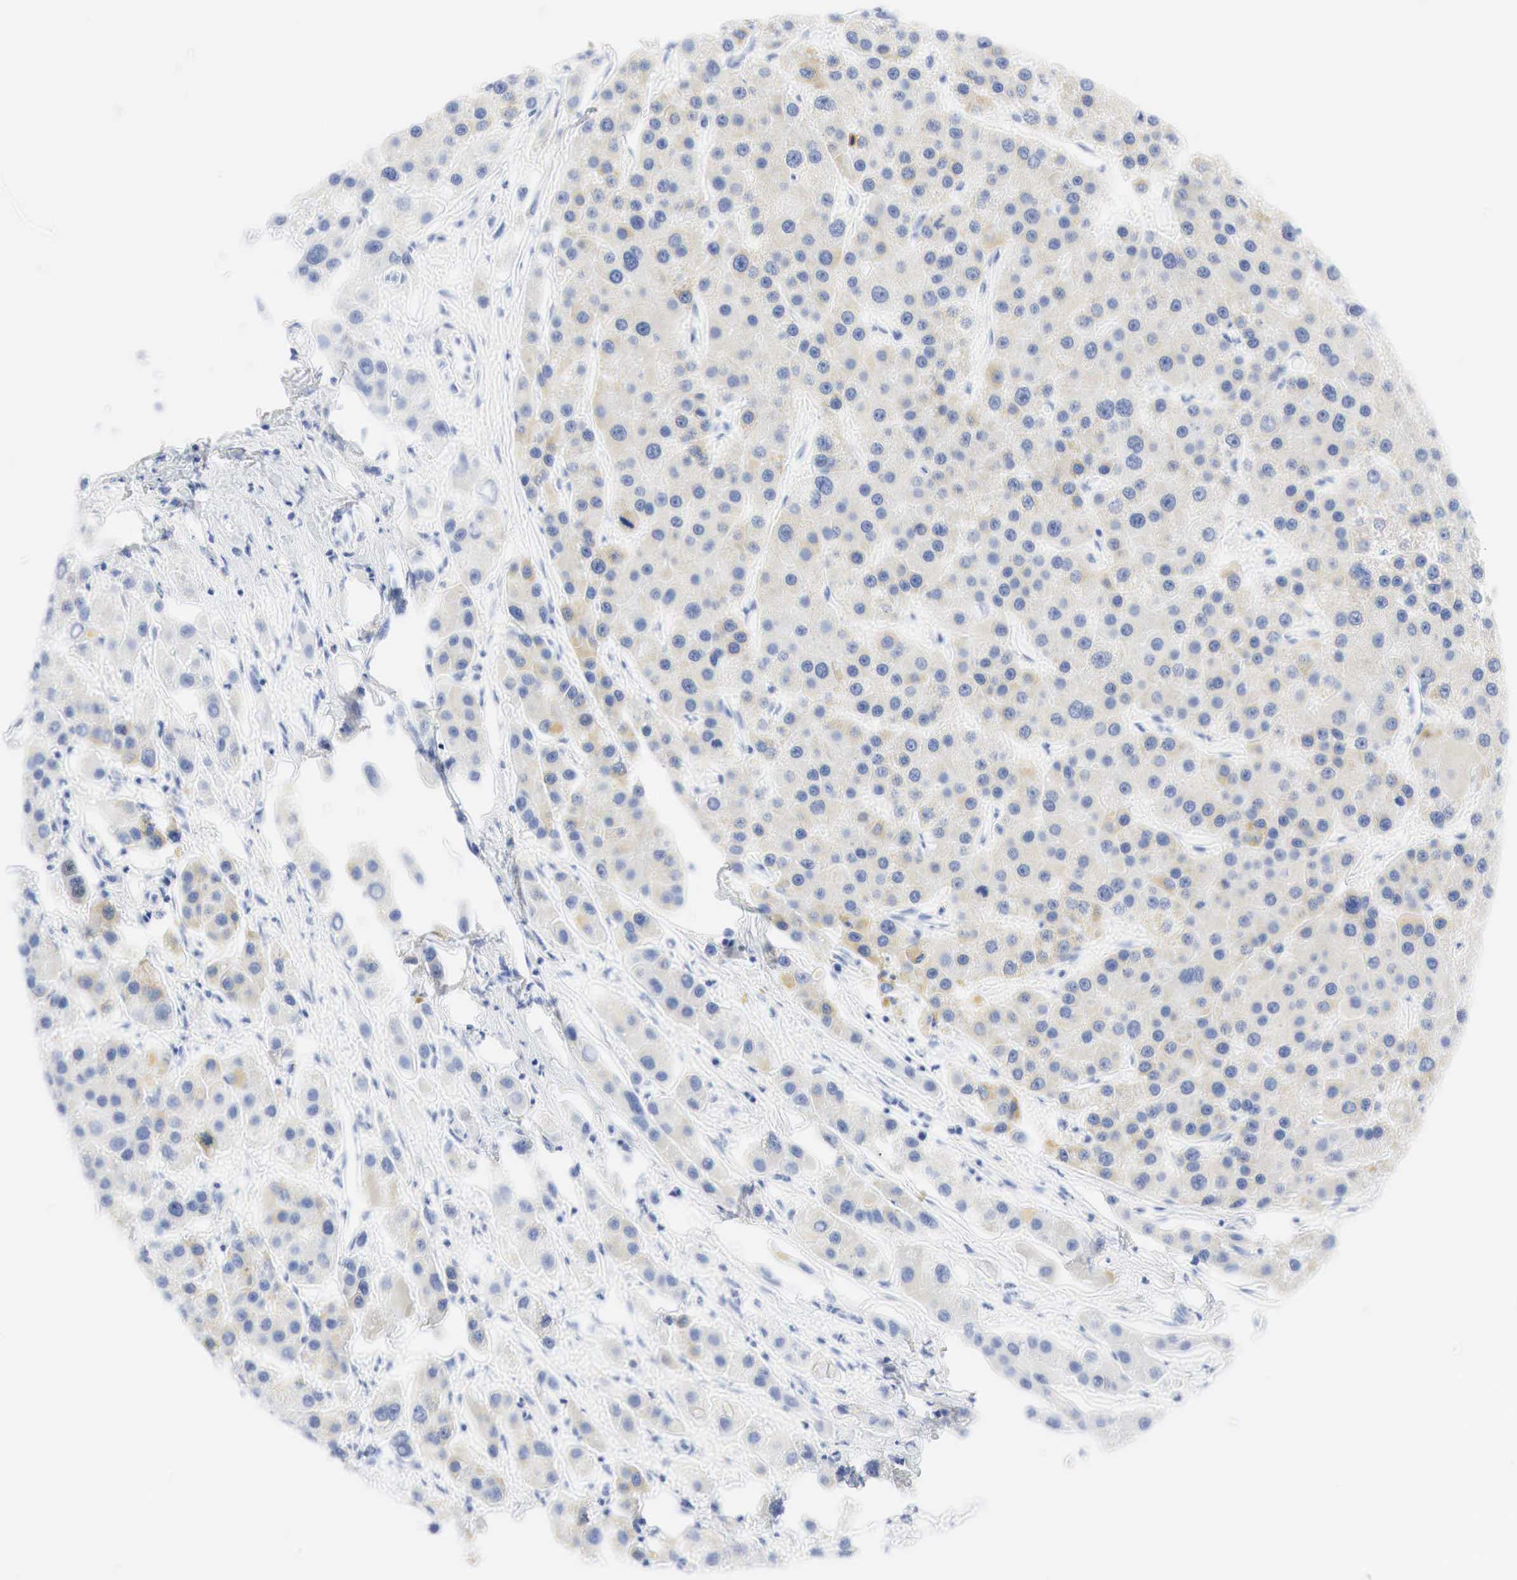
{"staining": {"intensity": "weak", "quantity": "25%-75%", "location": "cytoplasmic/membranous"}, "tissue": "liver cancer", "cell_type": "Tumor cells", "image_type": "cancer", "snomed": [{"axis": "morphology", "description": "Carcinoma, Hepatocellular, NOS"}, {"axis": "topography", "description": "Liver"}], "caption": "Weak cytoplasmic/membranous expression for a protein is present in about 25%-75% of tumor cells of liver hepatocellular carcinoma using immunohistochemistry.", "gene": "NKX2-1", "patient": {"sex": "female", "age": 85}}